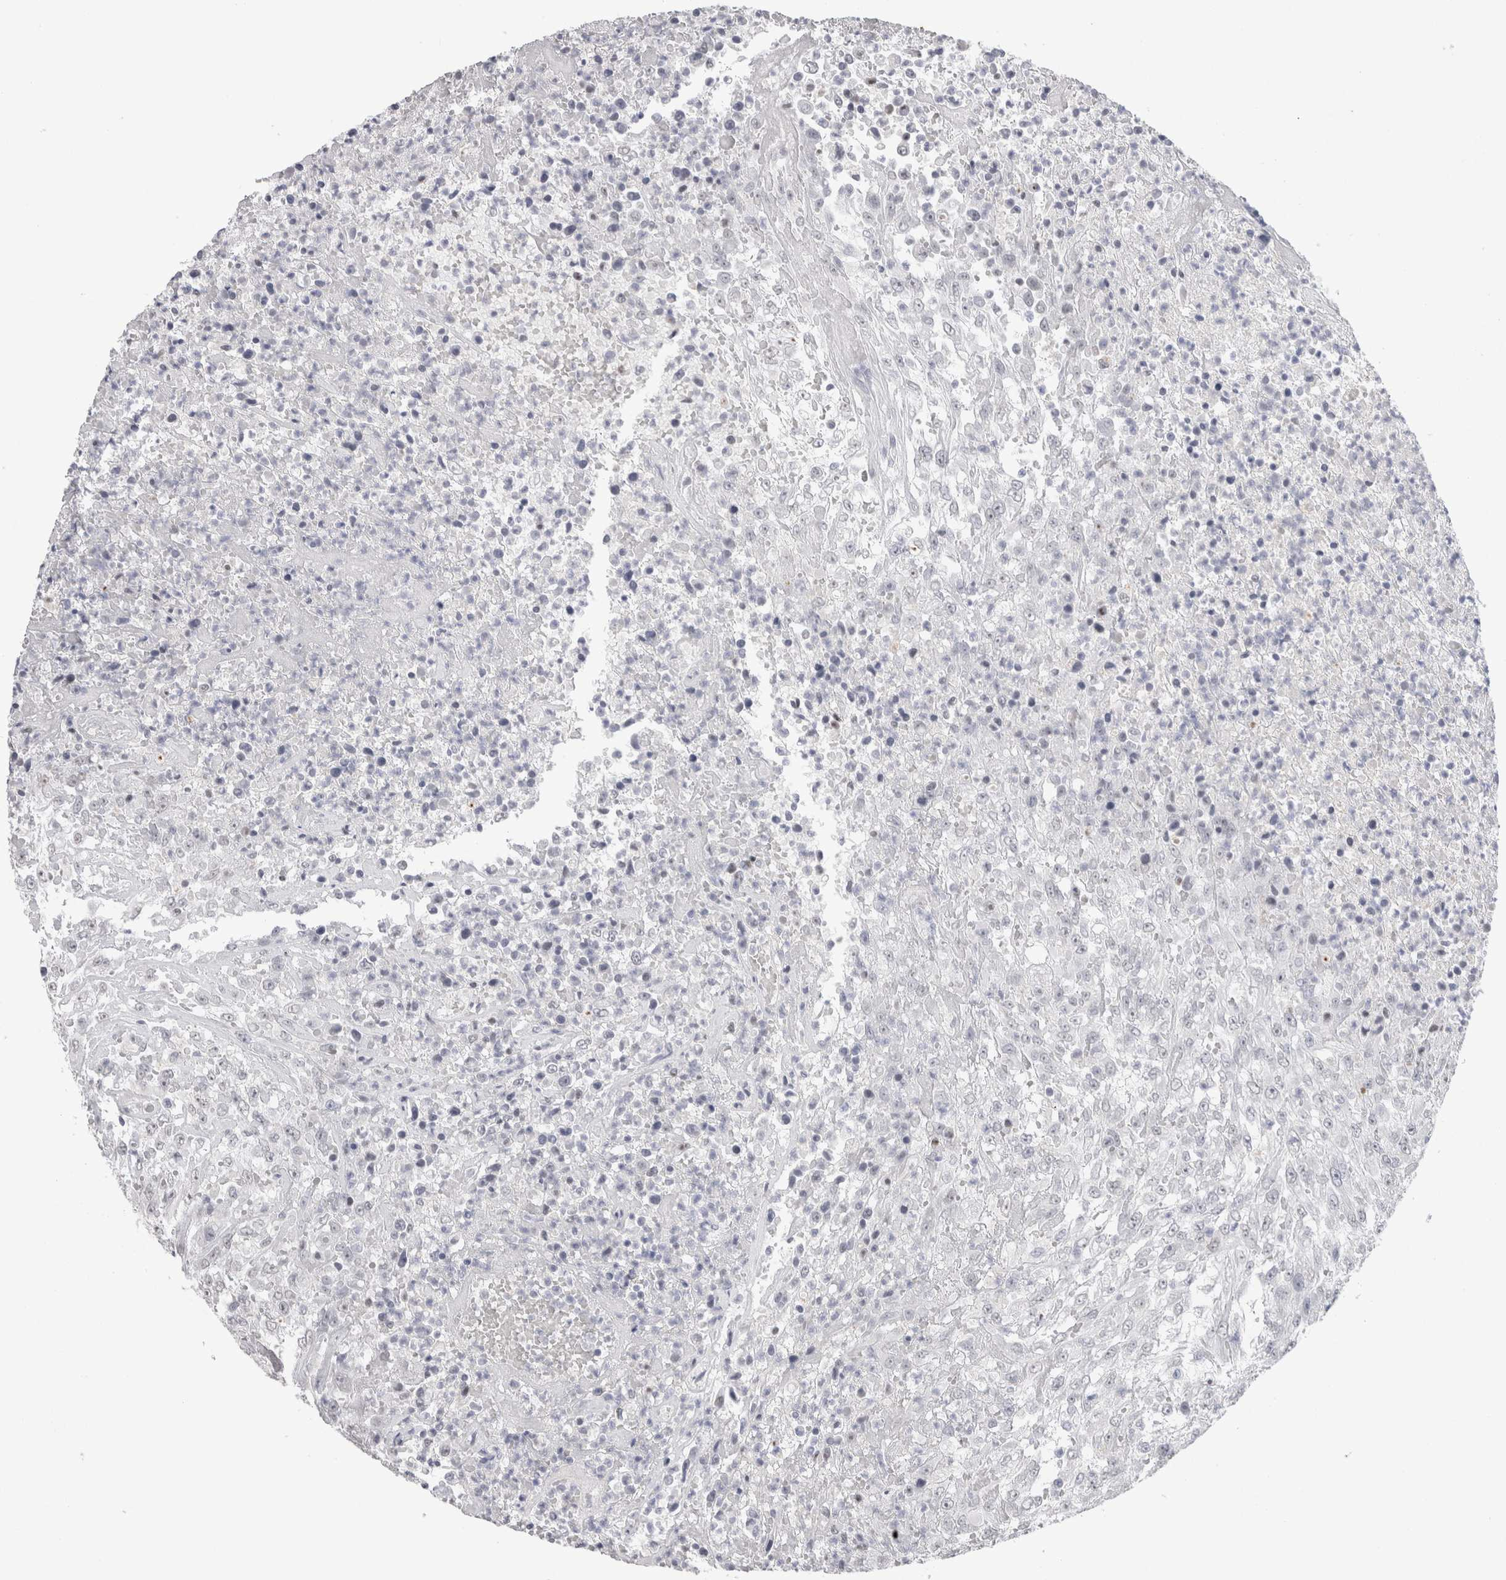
{"staining": {"intensity": "negative", "quantity": "none", "location": "none"}, "tissue": "urothelial cancer", "cell_type": "Tumor cells", "image_type": "cancer", "snomed": [{"axis": "morphology", "description": "Urothelial carcinoma, High grade"}, {"axis": "topography", "description": "Urinary bladder"}], "caption": "The immunohistochemistry photomicrograph has no significant expression in tumor cells of urothelial cancer tissue.", "gene": "CADM3", "patient": {"sex": "male", "age": 46}}